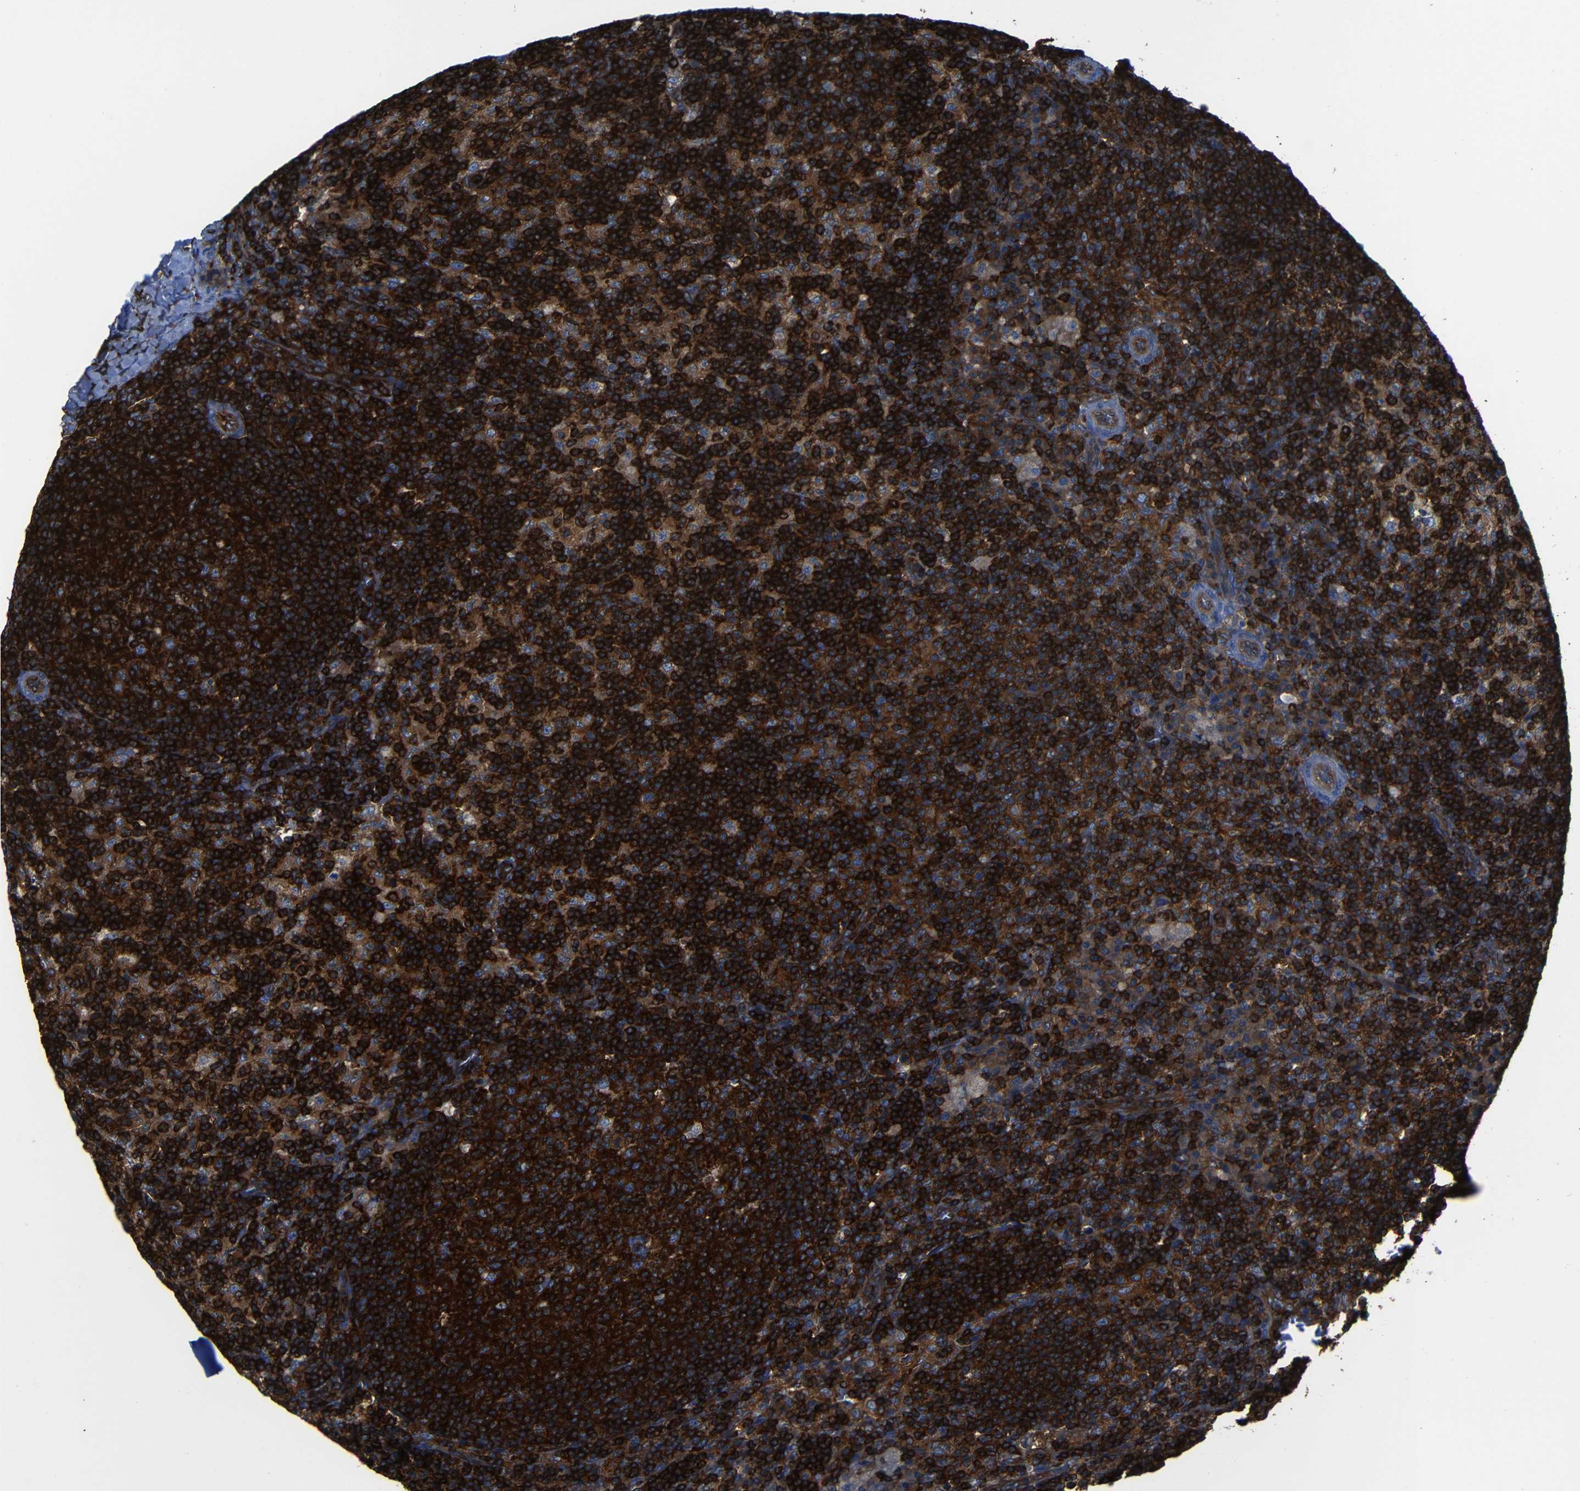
{"staining": {"intensity": "strong", "quantity": ">75%", "location": "cytoplasmic/membranous"}, "tissue": "lymph node", "cell_type": "Germinal center cells", "image_type": "normal", "snomed": [{"axis": "morphology", "description": "Normal tissue, NOS"}, {"axis": "morphology", "description": "Inflammation, NOS"}, {"axis": "topography", "description": "Lymph node"}], "caption": "A brown stain shows strong cytoplasmic/membranous expression of a protein in germinal center cells of normal human lymph node. The protein is stained brown, and the nuclei are stained in blue (DAB IHC with brightfield microscopy, high magnification).", "gene": "ARHGEF1", "patient": {"sex": "male", "age": 55}}